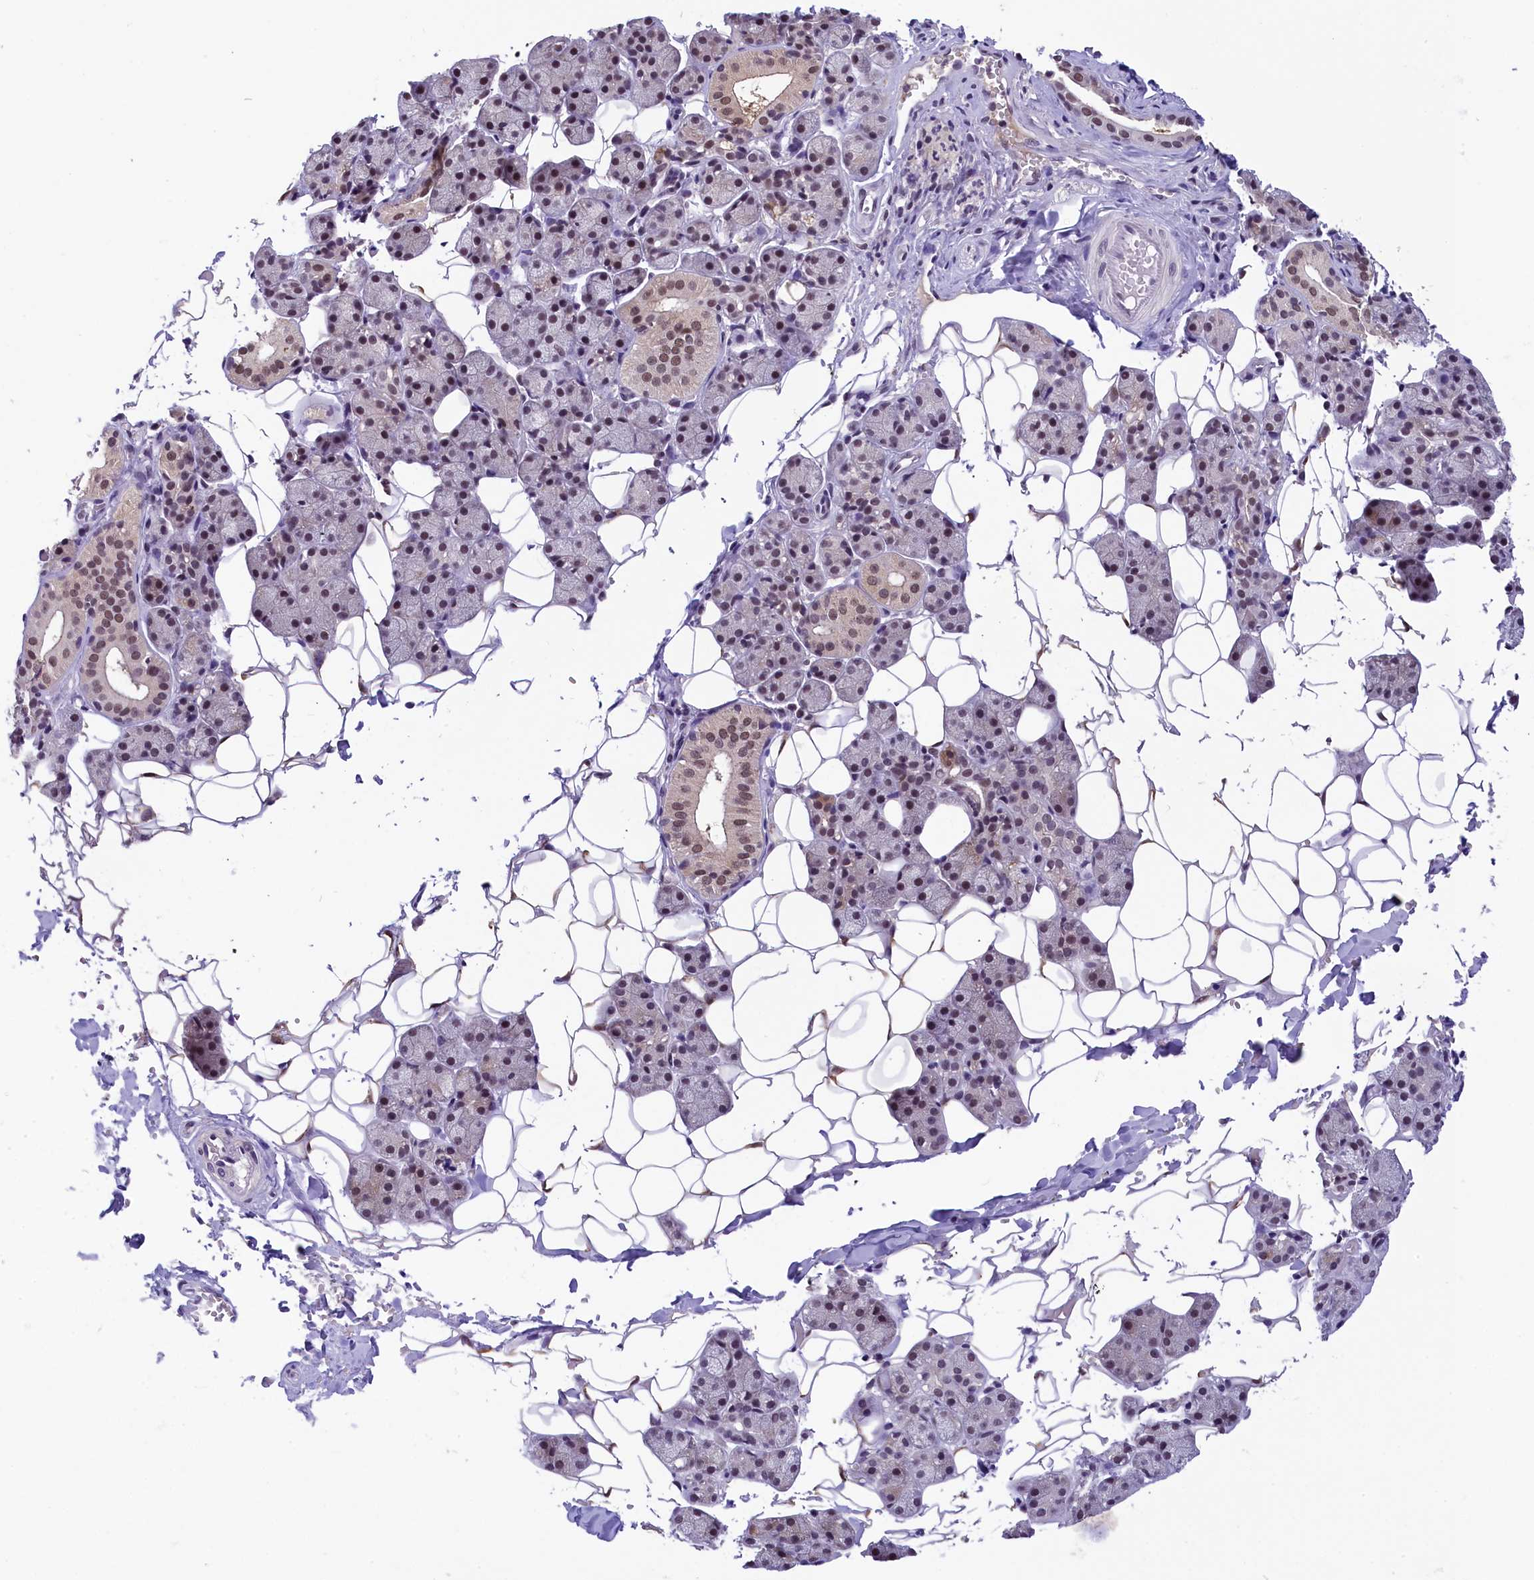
{"staining": {"intensity": "moderate", "quantity": "<25%", "location": "cytoplasmic/membranous,nuclear"}, "tissue": "salivary gland", "cell_type": "Glandular cells", "image_type": "normal", "snomed": [{"axis": "morphology", "description": "Normal tissue, NOS"}, {"axis": "topography", "description": "Salivary gland"}], "caption": "A brown stain labels moderate cytoplasmic/membranous,nuclear positivity of a protein in glandular cells of normal human salivary gland. The protein of interest is stained brown, and the nuclei are stained in blue (DAB (3,3'-diaminobenzidine) IHC with brightfield microscopy, high magnification).", "gene": "ZC3H4", "patient": {"sex": "female", "age": 33}}